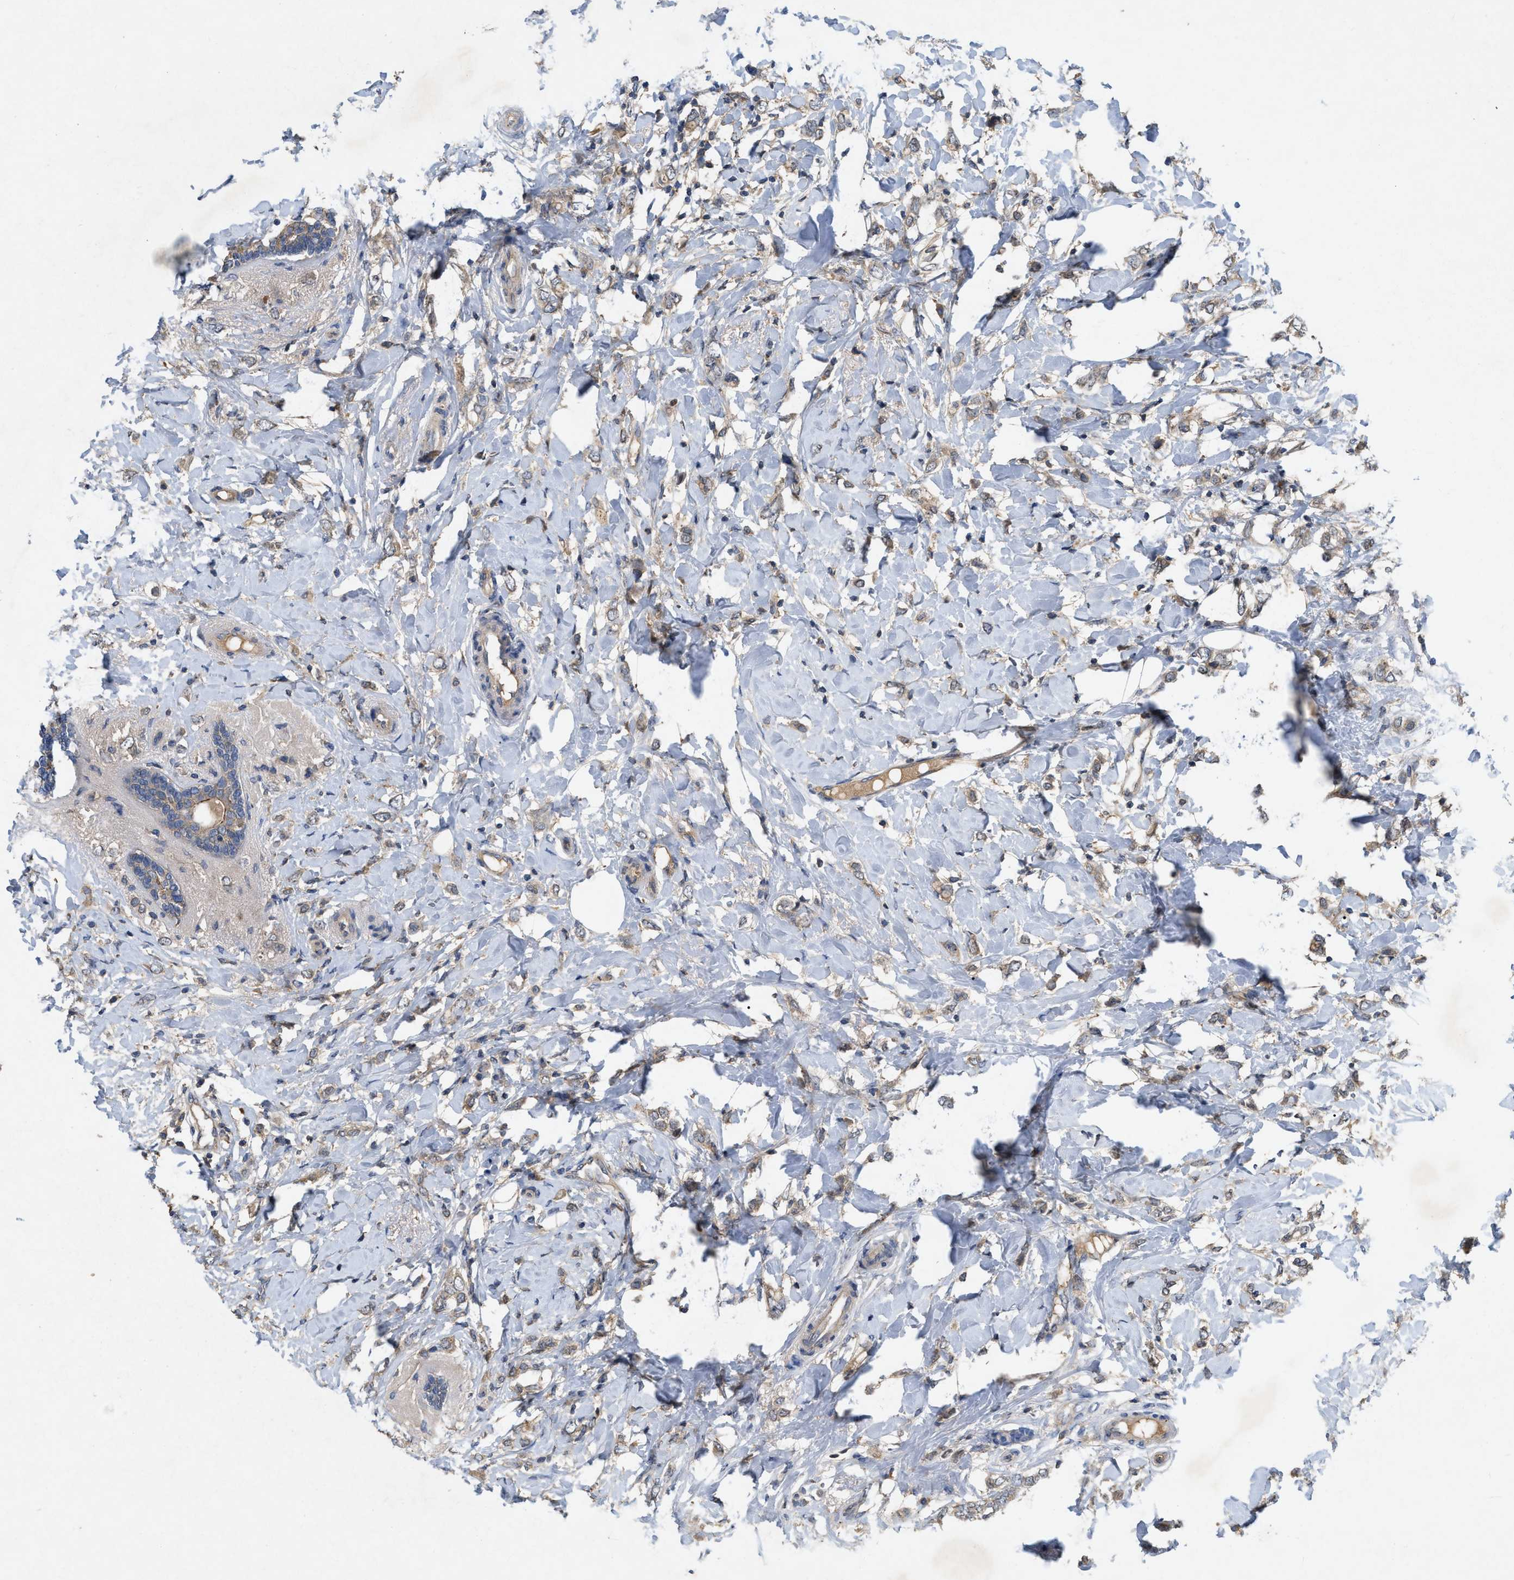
{"staining": {"intensity": "weak", "quantity": "<25%", "location": "cytoplasmic/membranous"}, "tissue": "breast cancer", "cell_type": "Tumor cells", "image_type": "cancer", "snomed": [{"axis": "morphology", "description": "Normal tissue, NOS"}, {"axis": "morphology", "description": "Lobular carcinoma"}, {"axis": "topography", "description": "Breast"}], "caption": "IHC micrograph of human breast lobular carcinoma stained for a protein (brown), which reveals no positivity in tumor cells.", "gene": "LPAR2", "patient": {"sex": "female", "age": 47}}